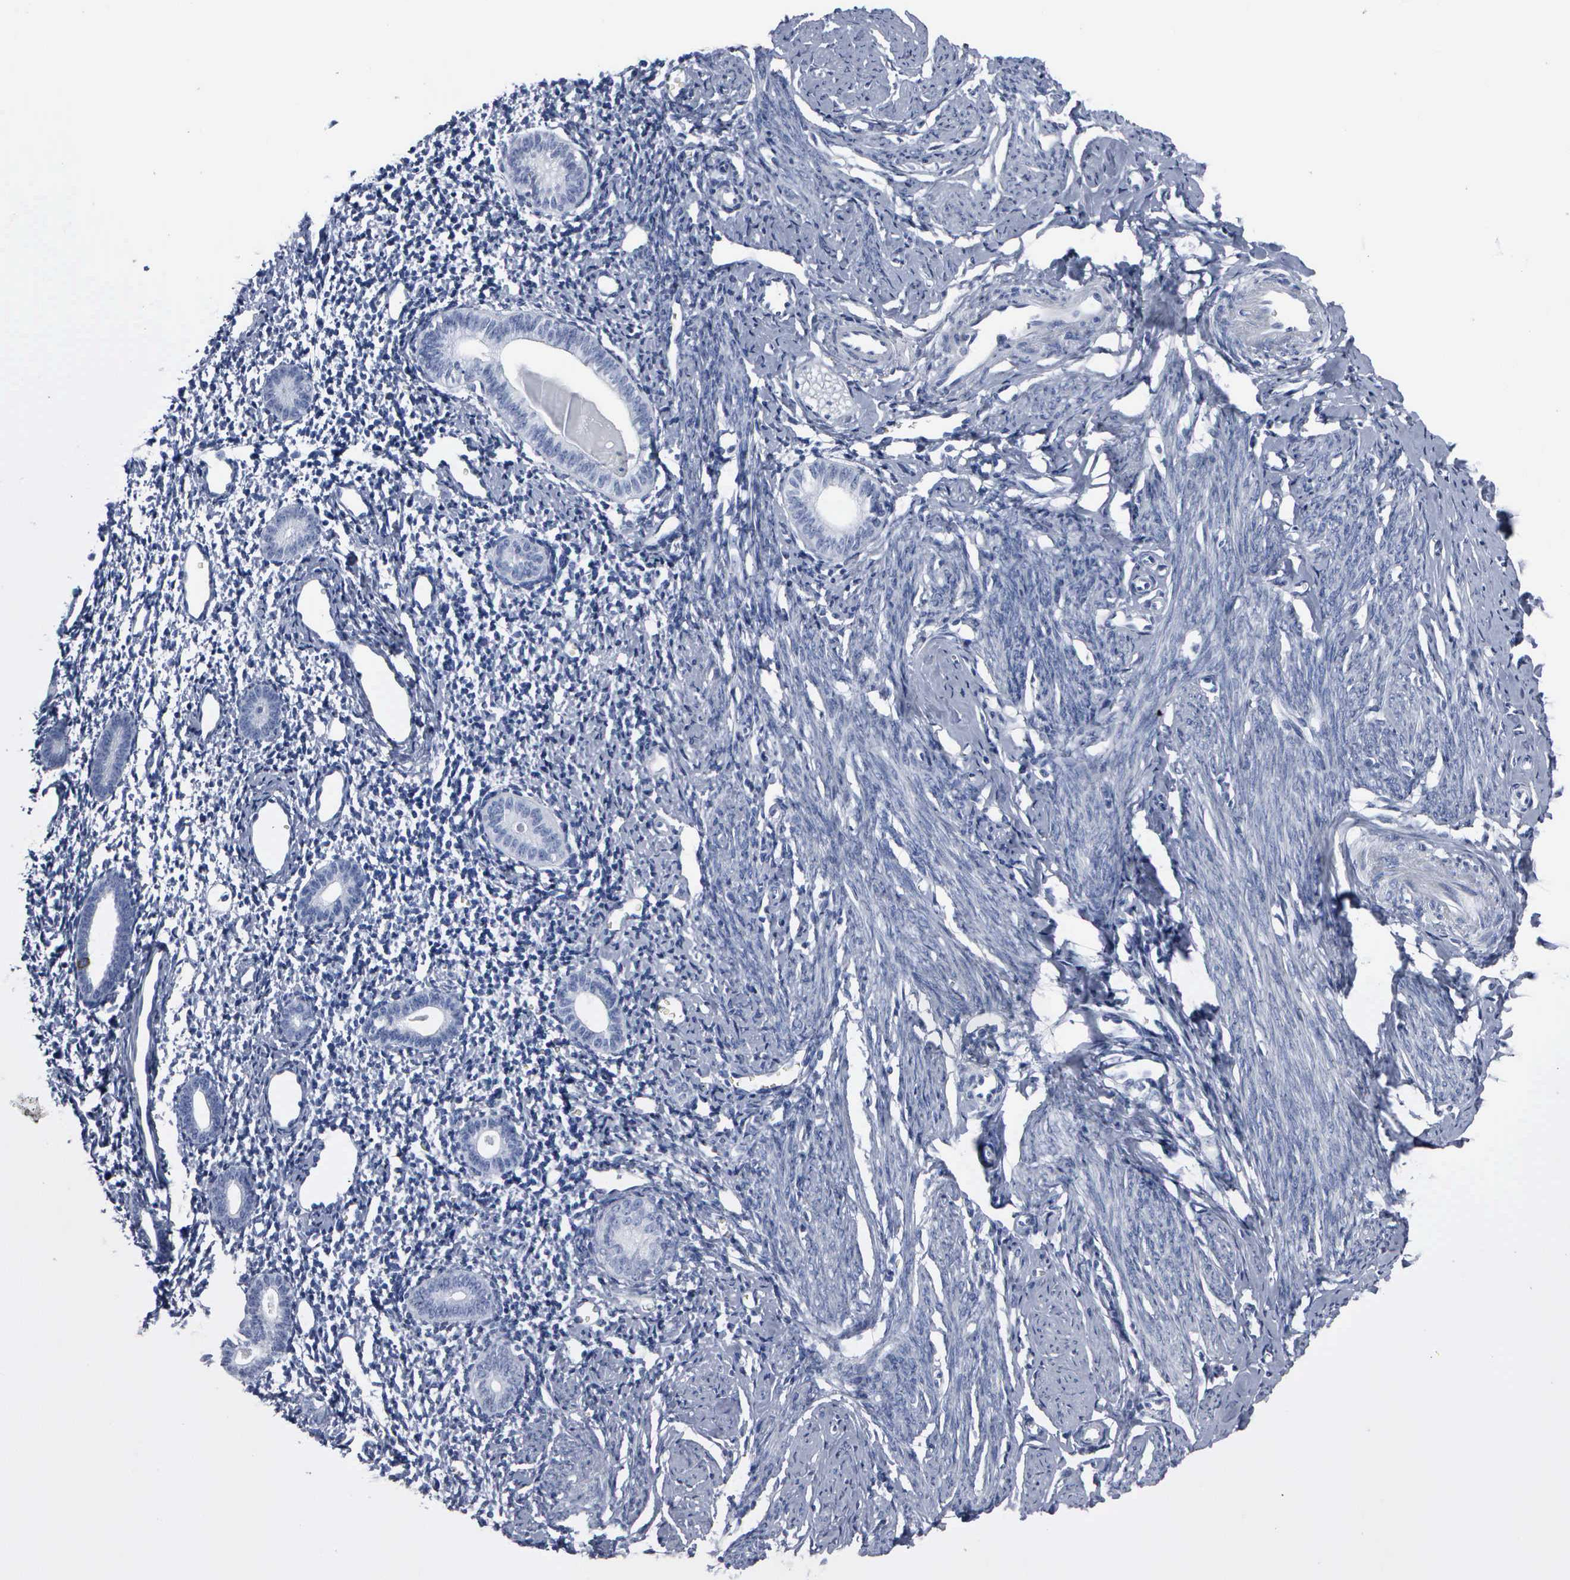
{"staining": {"intensity": "negative", "quantity": "none", "location": "none"}, "tissue": "endometrium", "cell_type": "Cells in endometrial stroma", "image_type": "normal", "snomed": [{"axis": "morphology", "description": "Normal tissue, NOS"}, {"axis": "morphology", "description": "Neoplasm, benign, NOS"}, {"axis": "topography", "description": "Uterus"}], "caption": "Immunohistochemistry photomicrograph of unremarkable endometrium: endometrium stained with DAB (3,3'-diaminobenzidine) shows no significant protein expression in cells in endometrial stroma.", "gene": "CCNB1", "patient": {"sex": "female", "age": 55}}